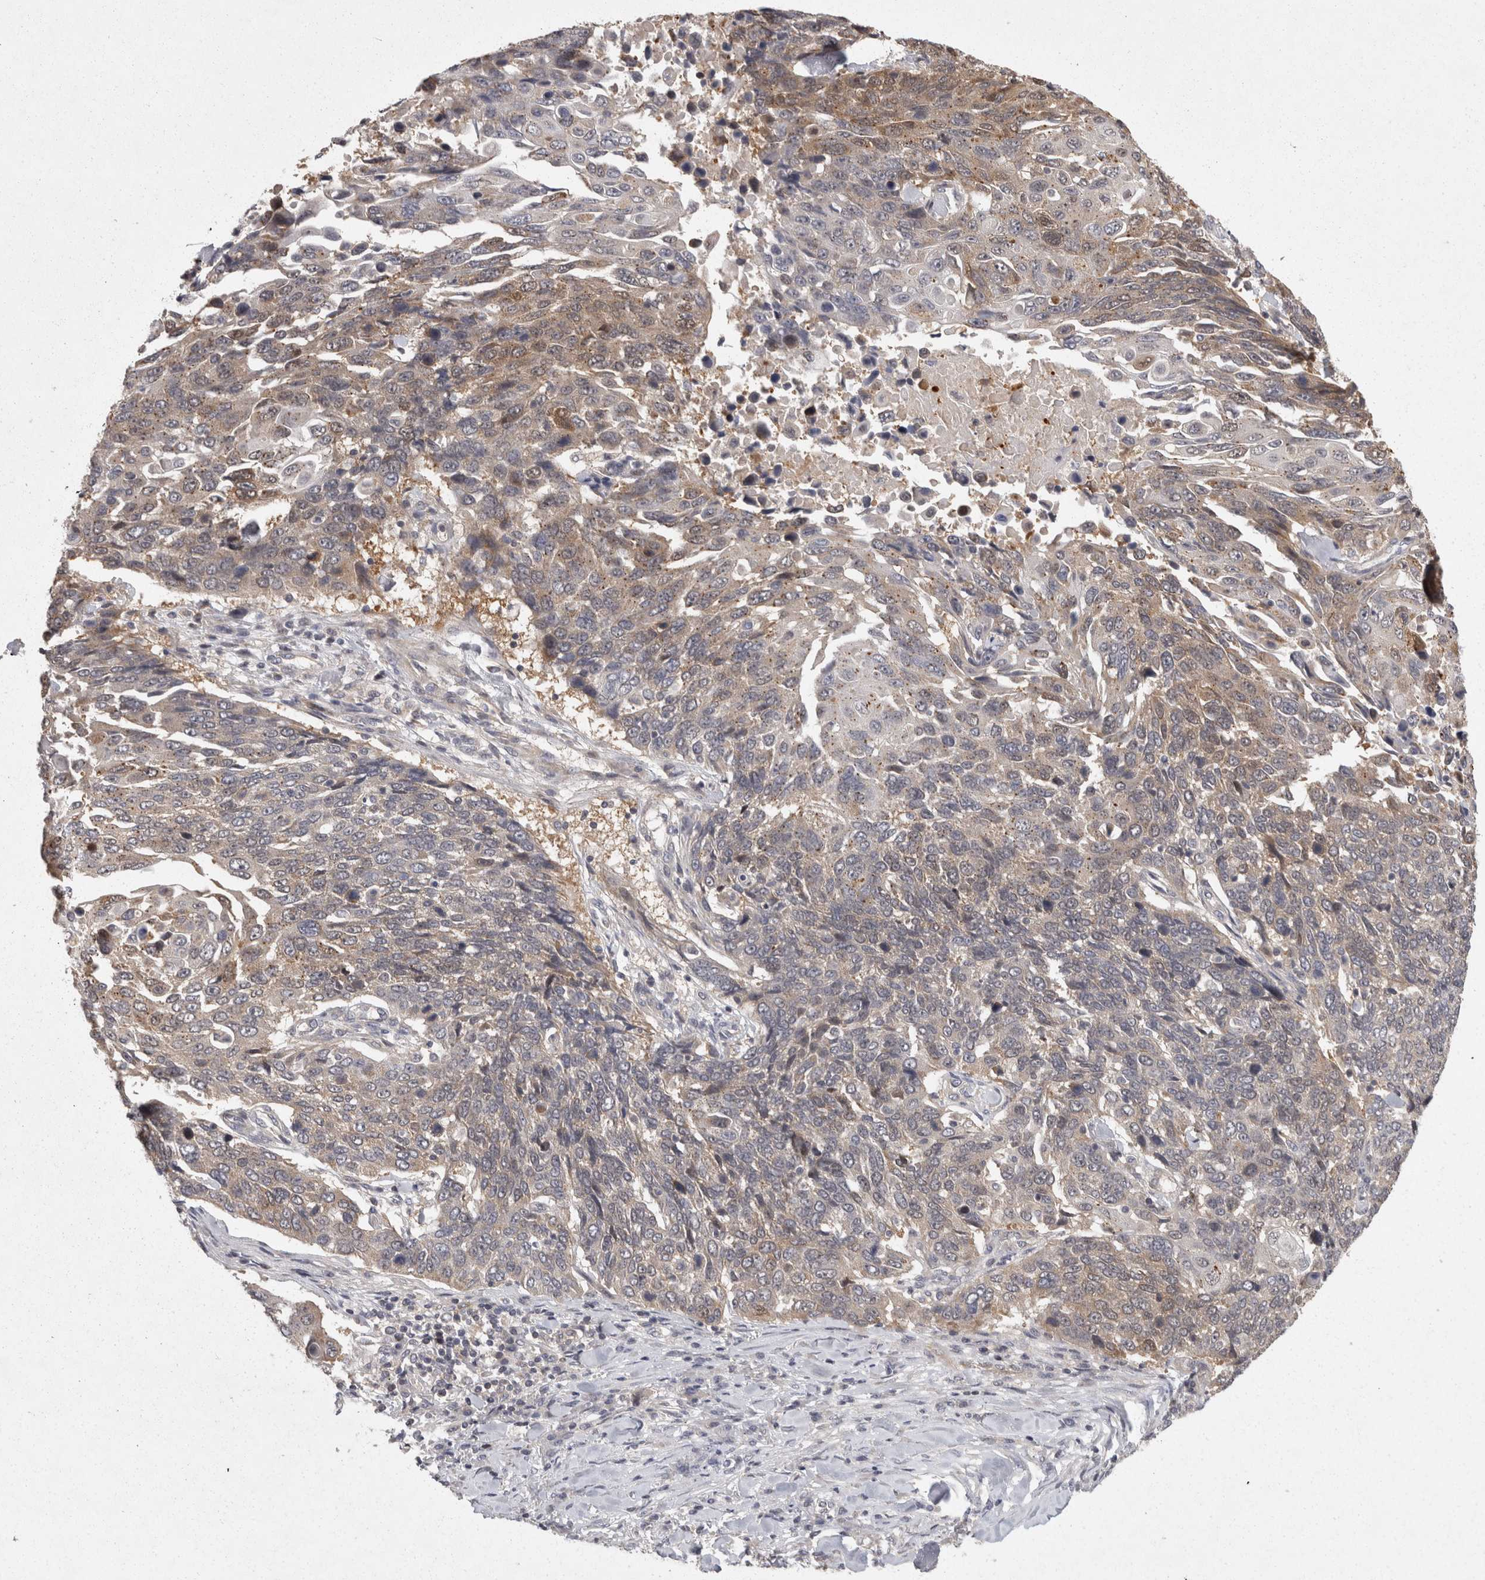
{"staining": {"intensity": "moderate", "quantity": "<25%", "location": "cytoplasmic/membranous"}, "tissue": "lung cancer", "cell_type": "Tumor cells", "image_type": "cancer", "snomed": [{"axis": "morphology", "description": "Squamous cell carcinoma, NOS"}, {"axis": "topography", "description": "Lung"}], "caption": "This is an image of immunohistochemistry staining of lung cancer, which shows moderate positivity in the cytoplasmic/membranous of tumor cells.", "gene": "ACAT2", "patient": {"sex": "male", "age": 66}}